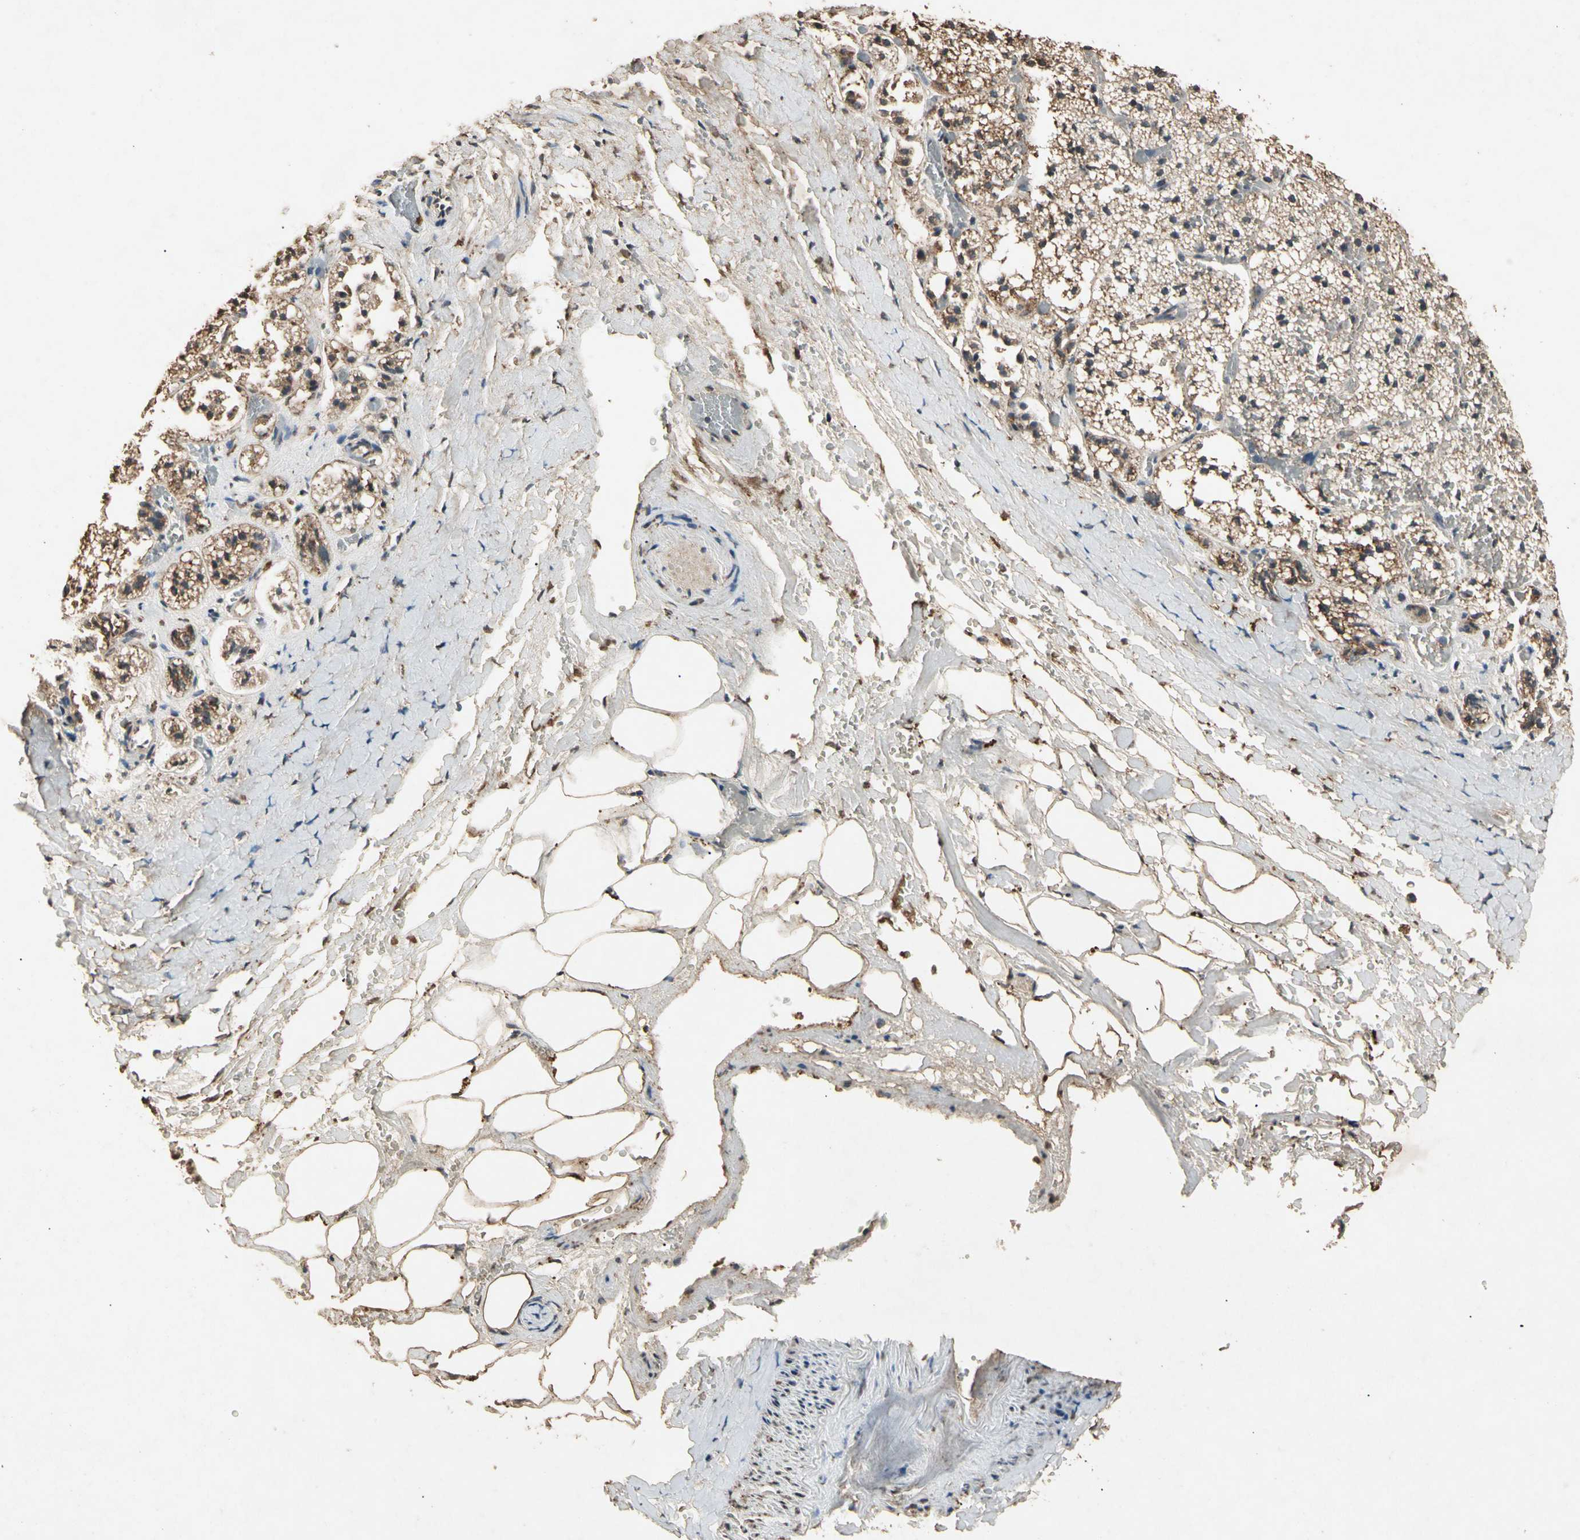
{"staining": {"intensity": "moderate", "quantity": ">75%", "location": "cytoplasmic/membranous"}, "tissue": "adrenal gland", "cell_type": "Glandular cells", "image_type": "normal", "snomed": [{"axis": "morphology", "description": "Normal tissue, NOS"}, {"axis": "topography", "description": "Adrenal gland"}], "caption": "A brown stain highlights moderate cytoplasmic/membranous staining of a protein in glandular cells of normal adrenal gland. (IHC, brightfield microscopy, high magnification).", "gene": "CP", "patient": {"sex": "male", "age": 53}}